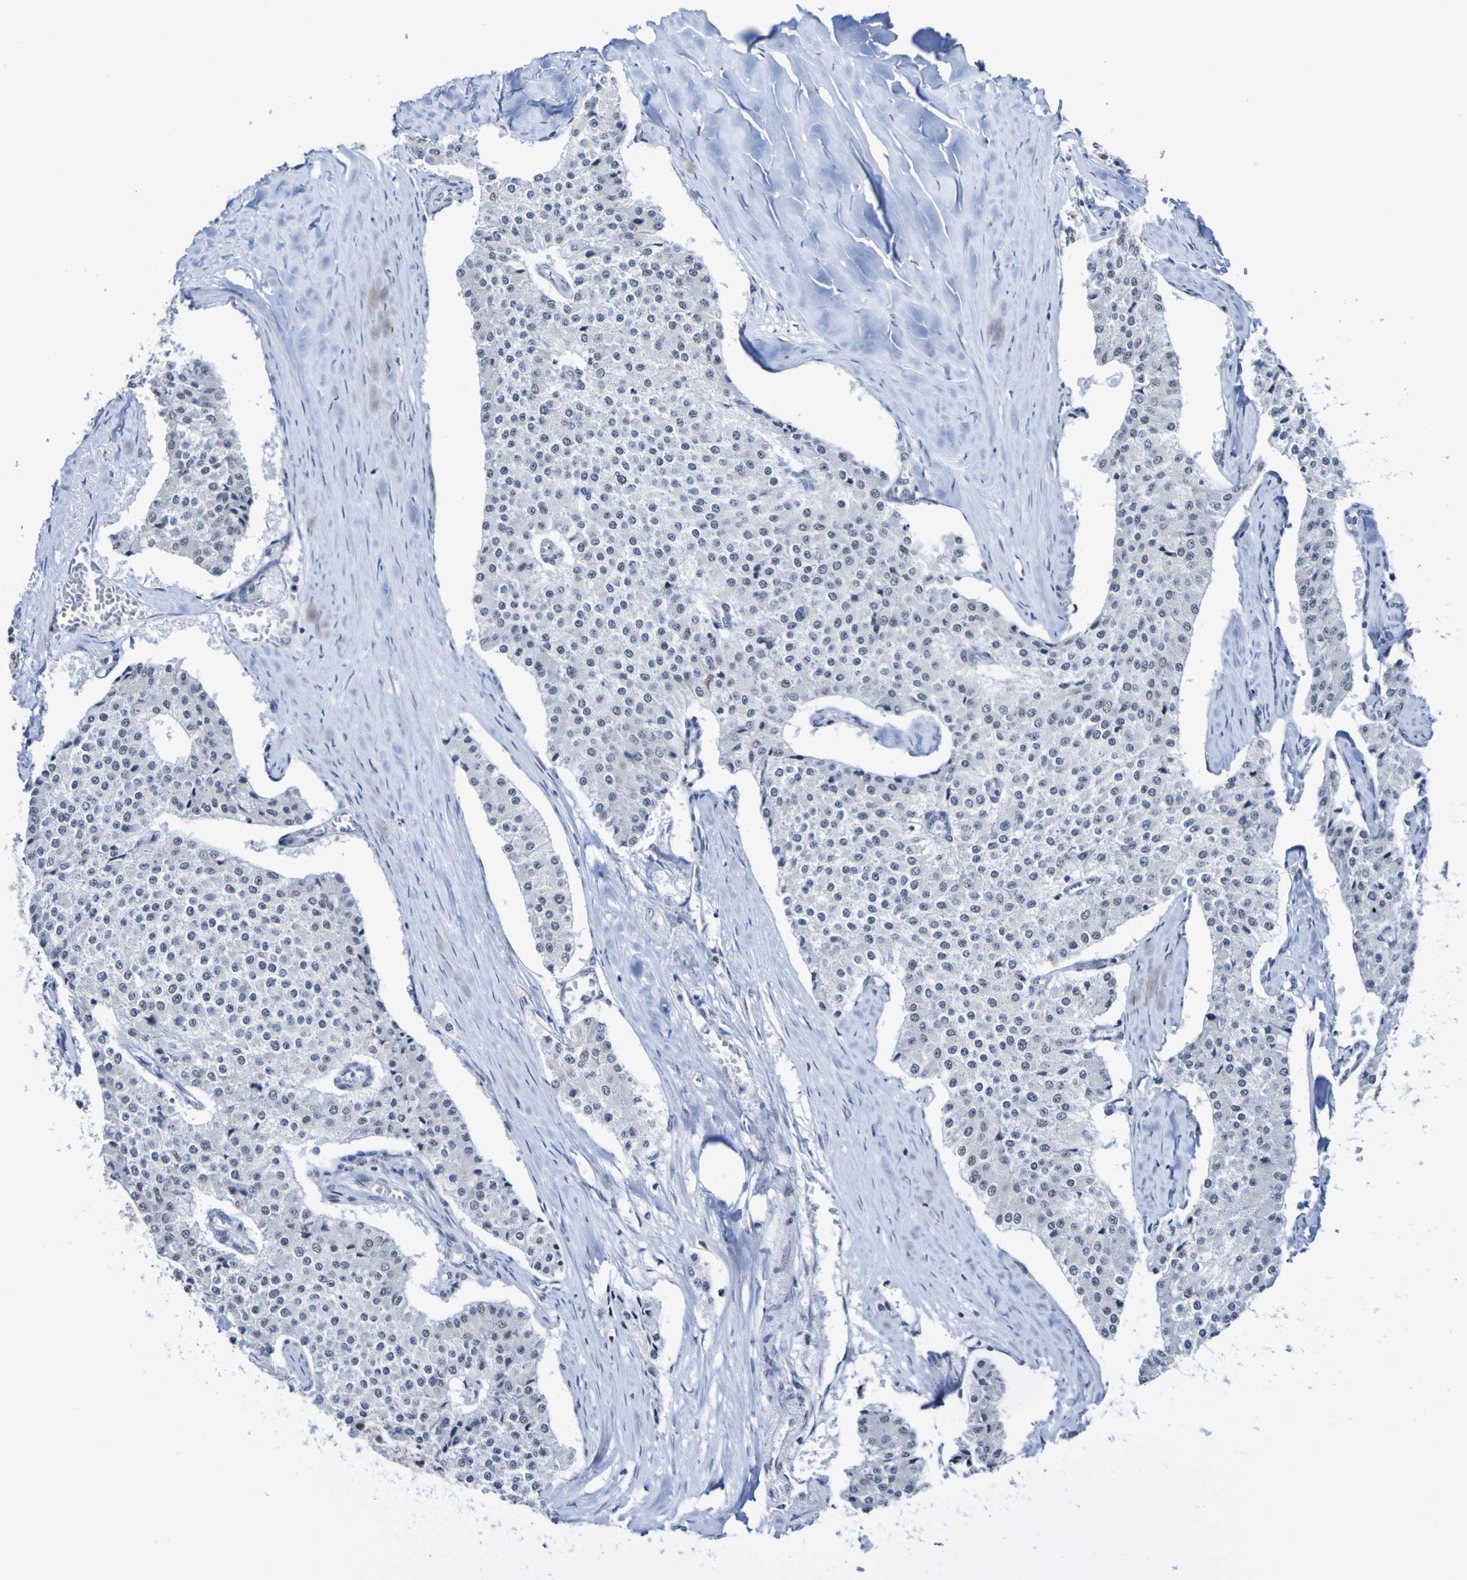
{"staining": {"intensity": "negative", "quantity": "none", "location": "none"}, "tissue": "carcinoid", "cell_type": "Tumor cells", "image_type": "cancer", "snomed": [{"axis": "morphology", "description": "Carcinoid, malignant, NOS"}, {"axis": "topography", "description": "Colon"}], "caption": "DAB (3,3'-diaminobenzidine) immunohistochemical staining of human carcinoid exhibits no significant positivity in tumor cells.", "gene": "CDC5L", "patient": {"sex": "female", "age": 52}}